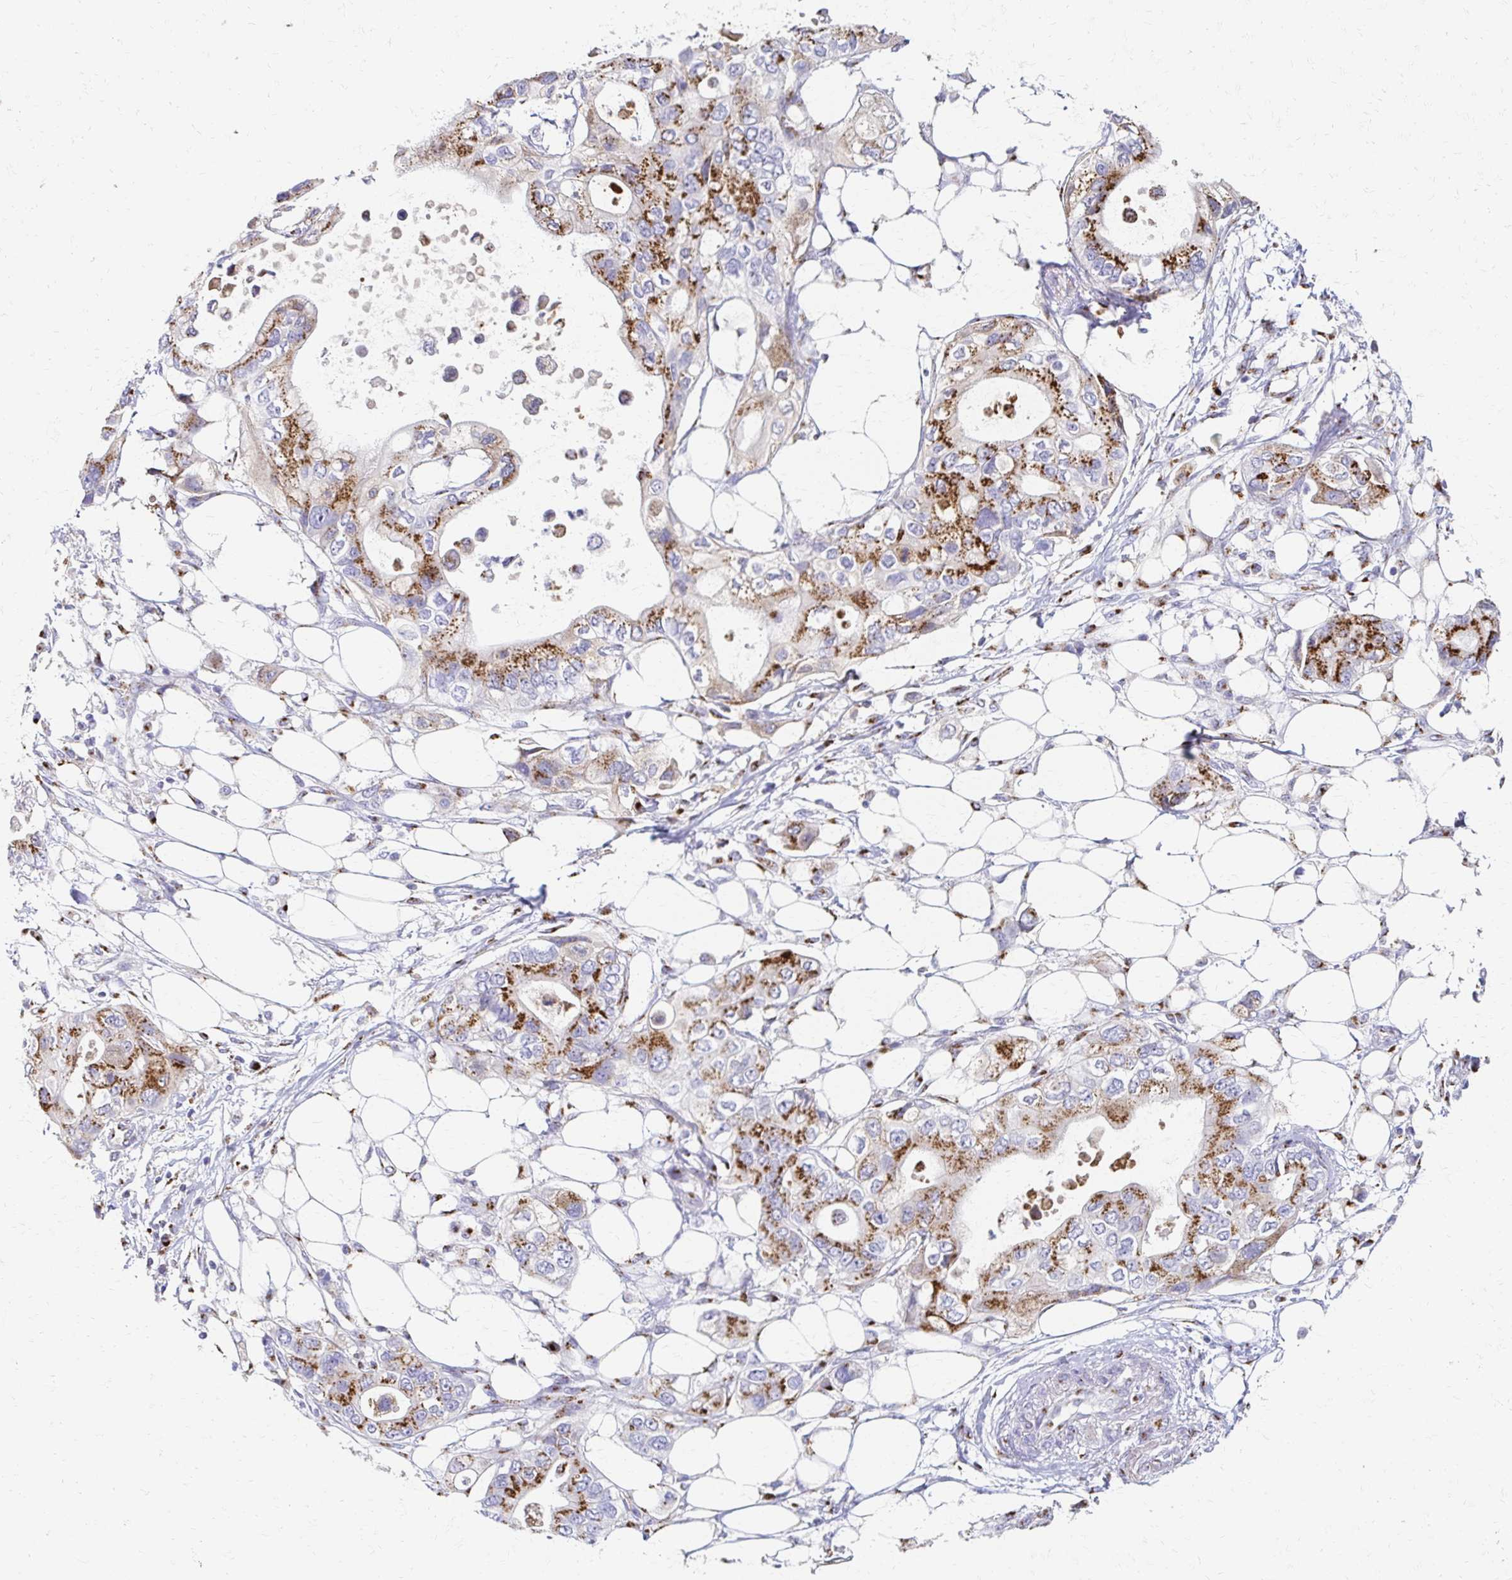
{"staining": {"intensity": "moderate", "quantity": ">75%", "location": "cytoplasmic/membranous"}, "tissue": "pancreatic cancer", "cell_type": "Tumor cells", "image_type": "cancer", "snomed": [{"axis": "morphology", "description": "Adenocarcinoma, NOS"}, {"axis": "topography", "description": "Pancreas"}], "caption": "Pancreatic cancer tissue demonstrates moderate cytoplasmic/membranous staining in about >75% of tumor cells", "gene": "TM9SF1", "patient": {"sex": "female", "age": 63}}